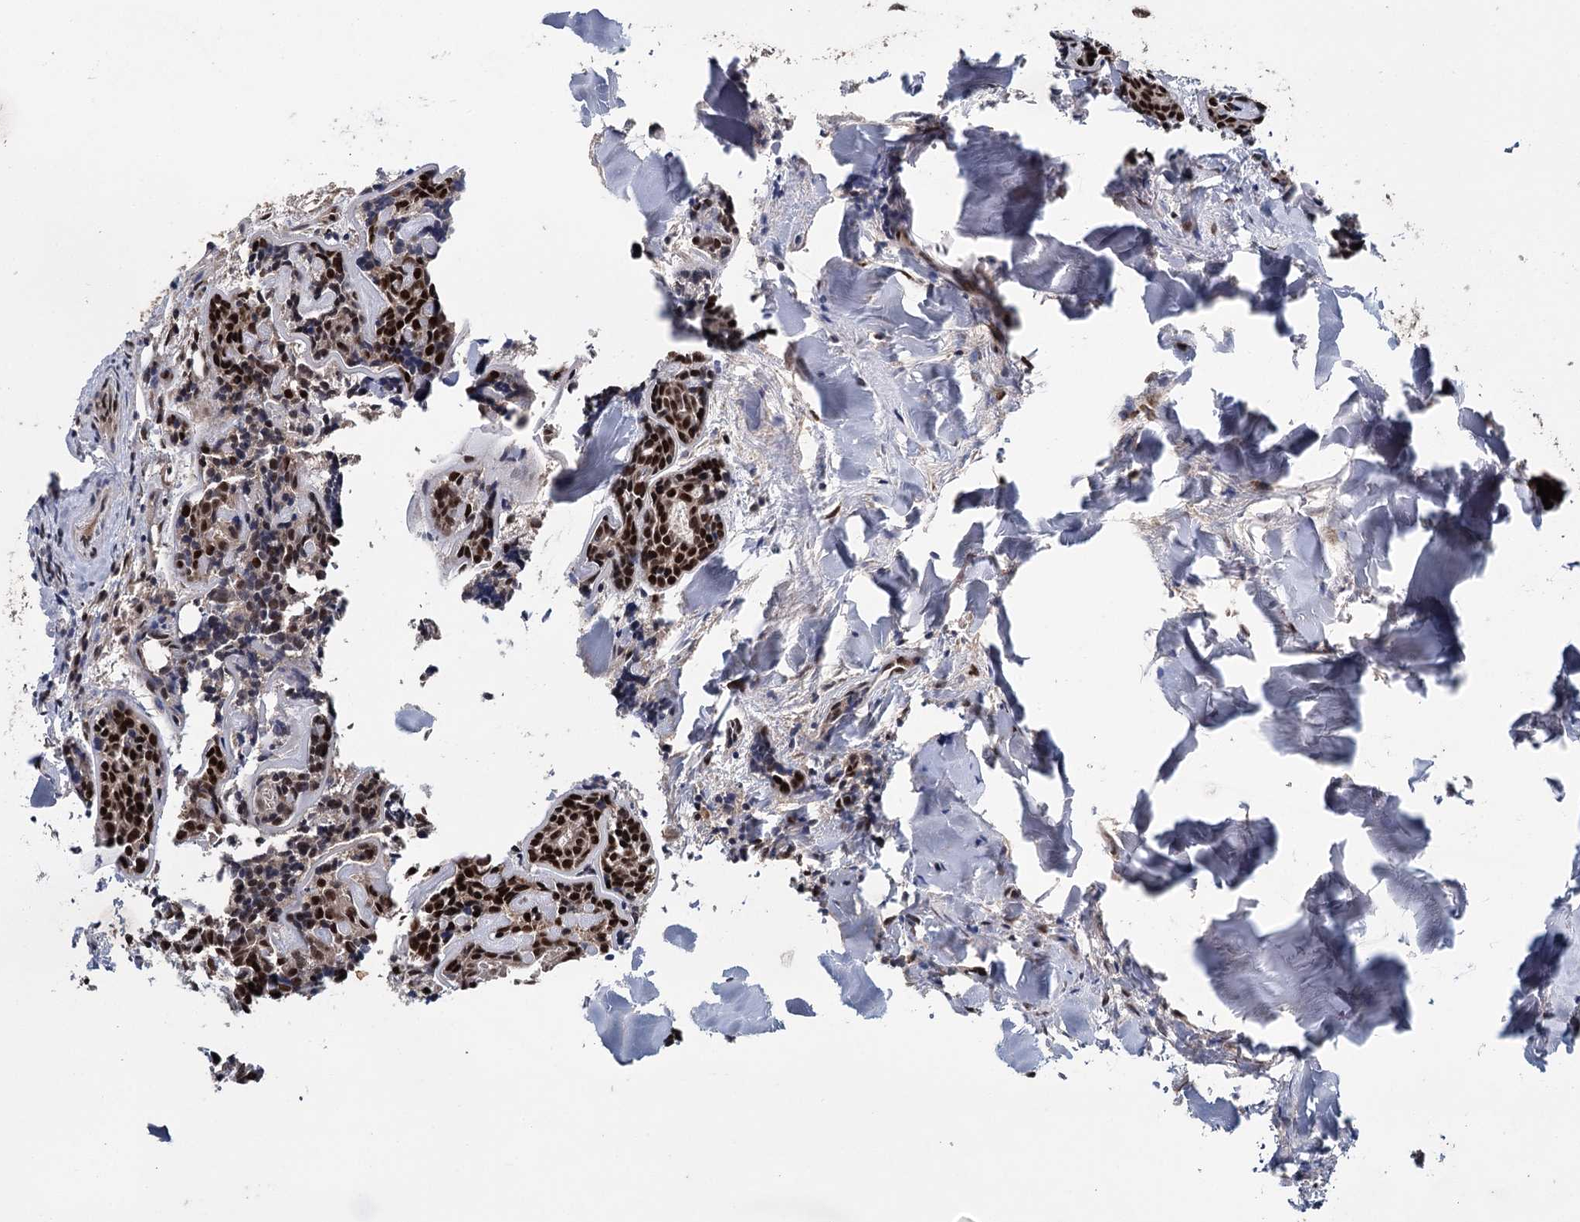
{"staining": {"intensity": "strong", "quantity": ">75%", "location": "nuclear"}, "tissue": "head and neck cancer", "cell_type": "Tumor cells", "image_type": "cancer", "snomed": [{"axis": "morphology", "description": "Adenocarcinoma, NOS"}, {"axis": "topography", "description": "Salivary gland"}, {"axis": "topography", "description": "Head-Neck"}], "caption": "Tumor cells display high levels of strong nuclear expression in about >75% of cells in head and neck cancer.", "gene": "MYG1", "patient": {"sex": "female", "age": 63}}